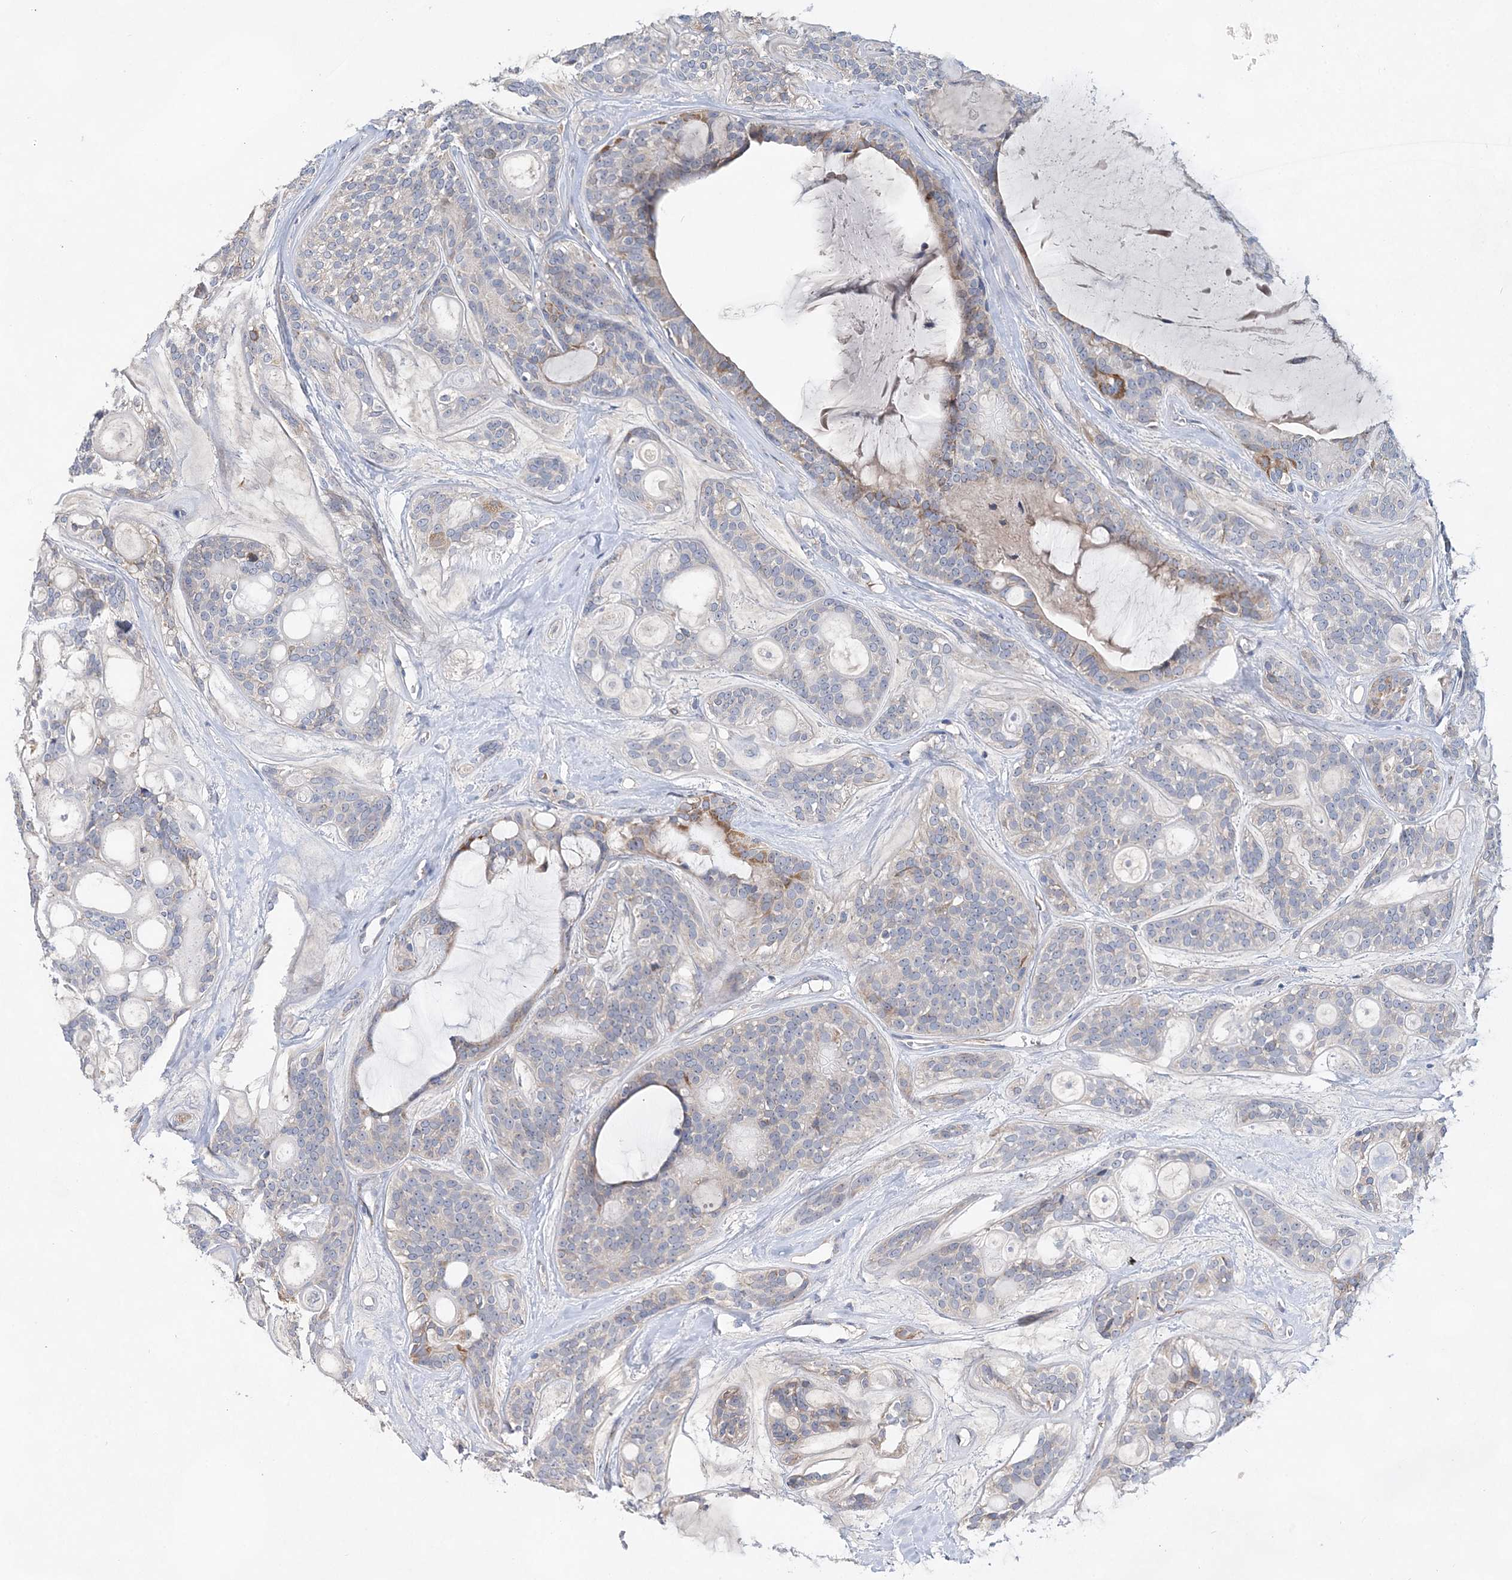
{"staining": {"intensity": "negative", "quantity": "none", "location": "none"}, "tissue": "head and neck cancer", "cell_type": "Tumor cells", "image_type": "cancer", "snomed": [{"axis": "morphology", "description": "Adenocarcinoma, NOS"}, {"axis": "topography", "description": "Head-Neck"}], "caption": "Head and neck cancer was stained to show a protein in brown. There is no significant positivity in tumor cells.", "gene": "TRAPPC13", "patient": {"sex": "male", "age": 66}}